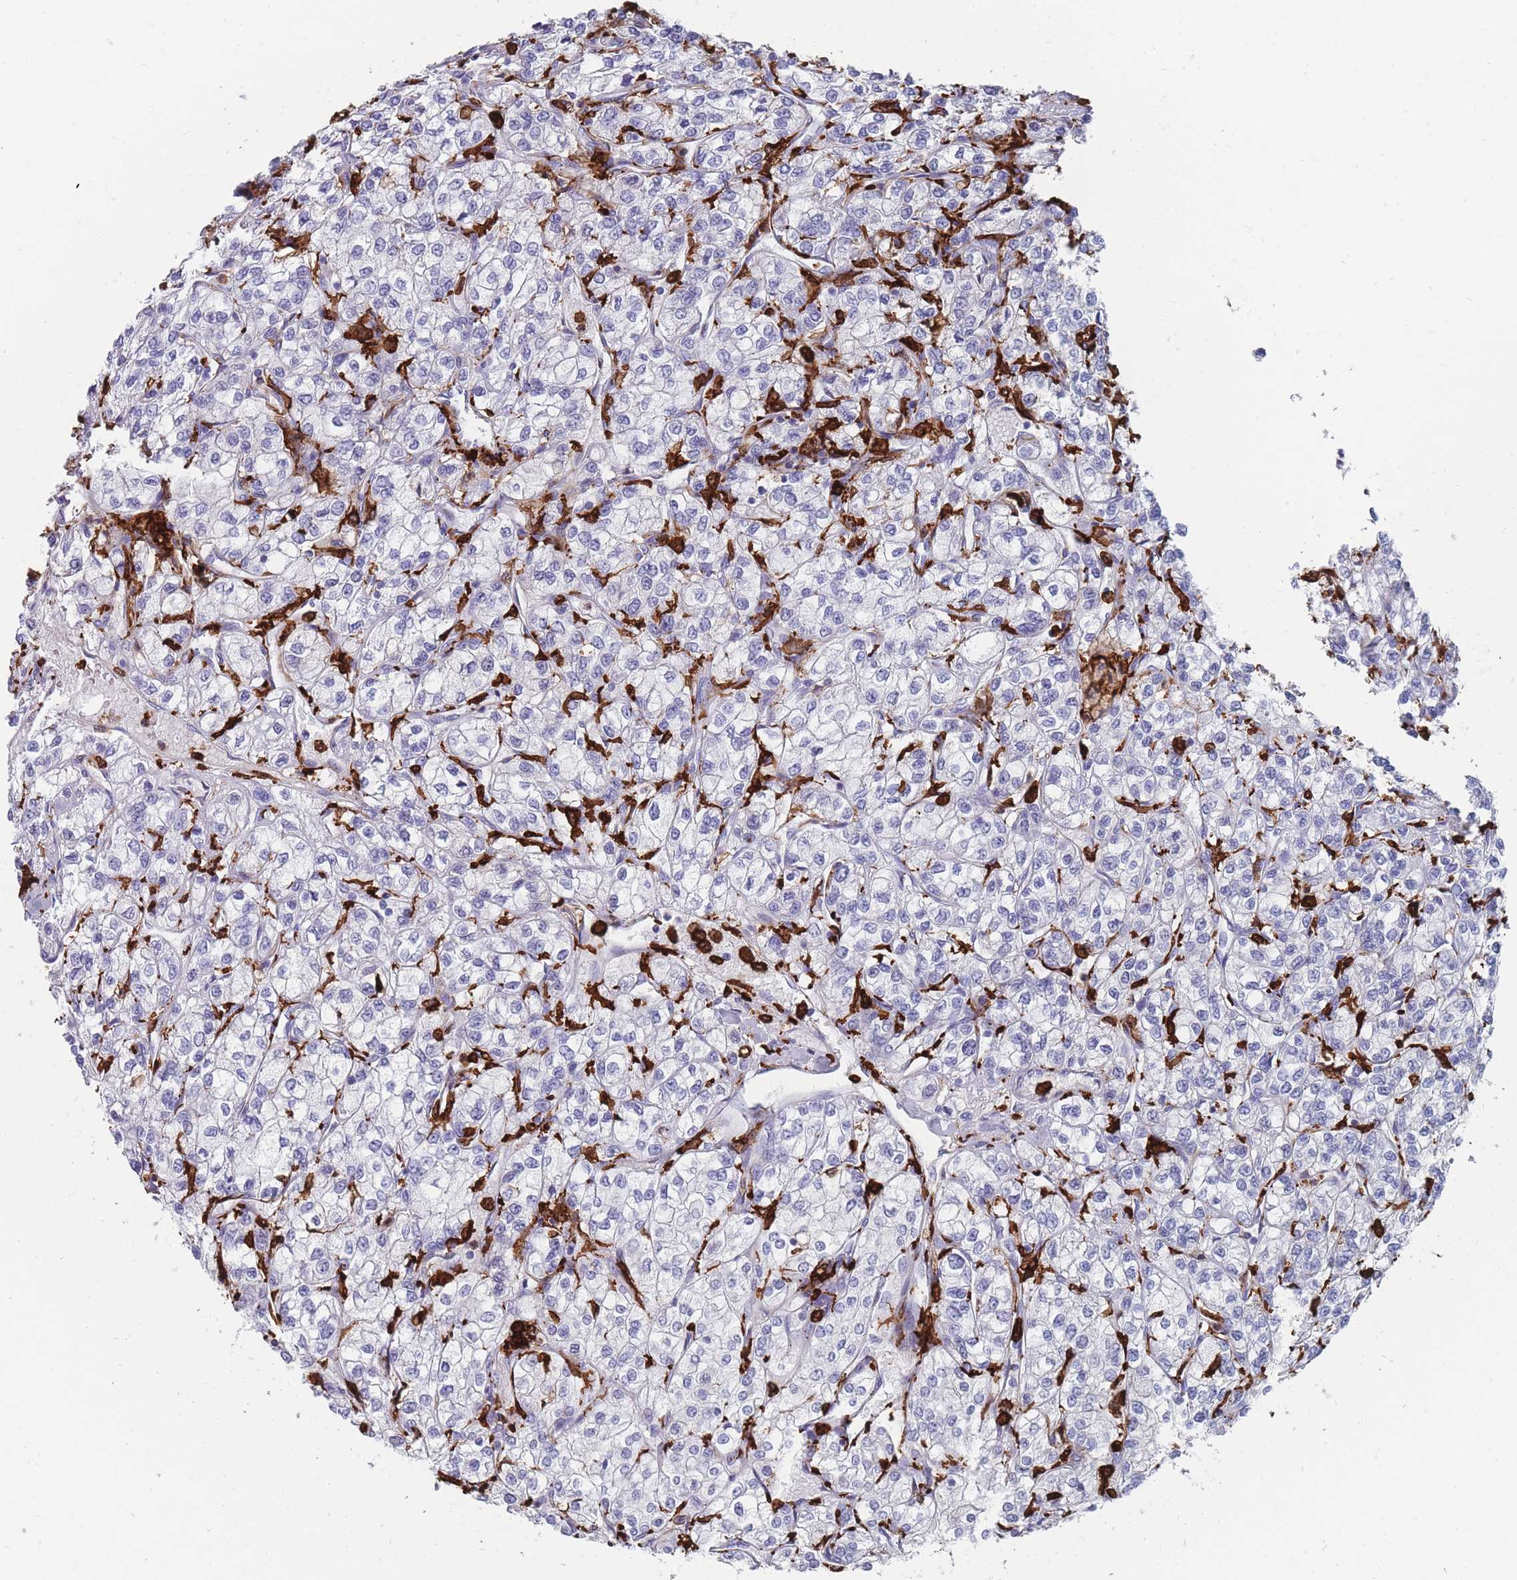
{"staining": {"intensity": "negative", "quantity": "none", "location": "none"}, "tissue": "renal cancer", "cell_type": "Tumor cells", "image_type": "cancer", "snomed": [{"axis": "morphology", "description": "Adenocarcinoma, NOS"}, {"axis": "topography", "description": "Kidney"}], "caption": "High power microscopy image of an immunohistochemistry (IHC) micrograph of renal cancer (adenocarcinoma), revealing no significant positivity in tumor cells.", "gene": "AIF1", "patient": {"sex": "male", "age": 80}}